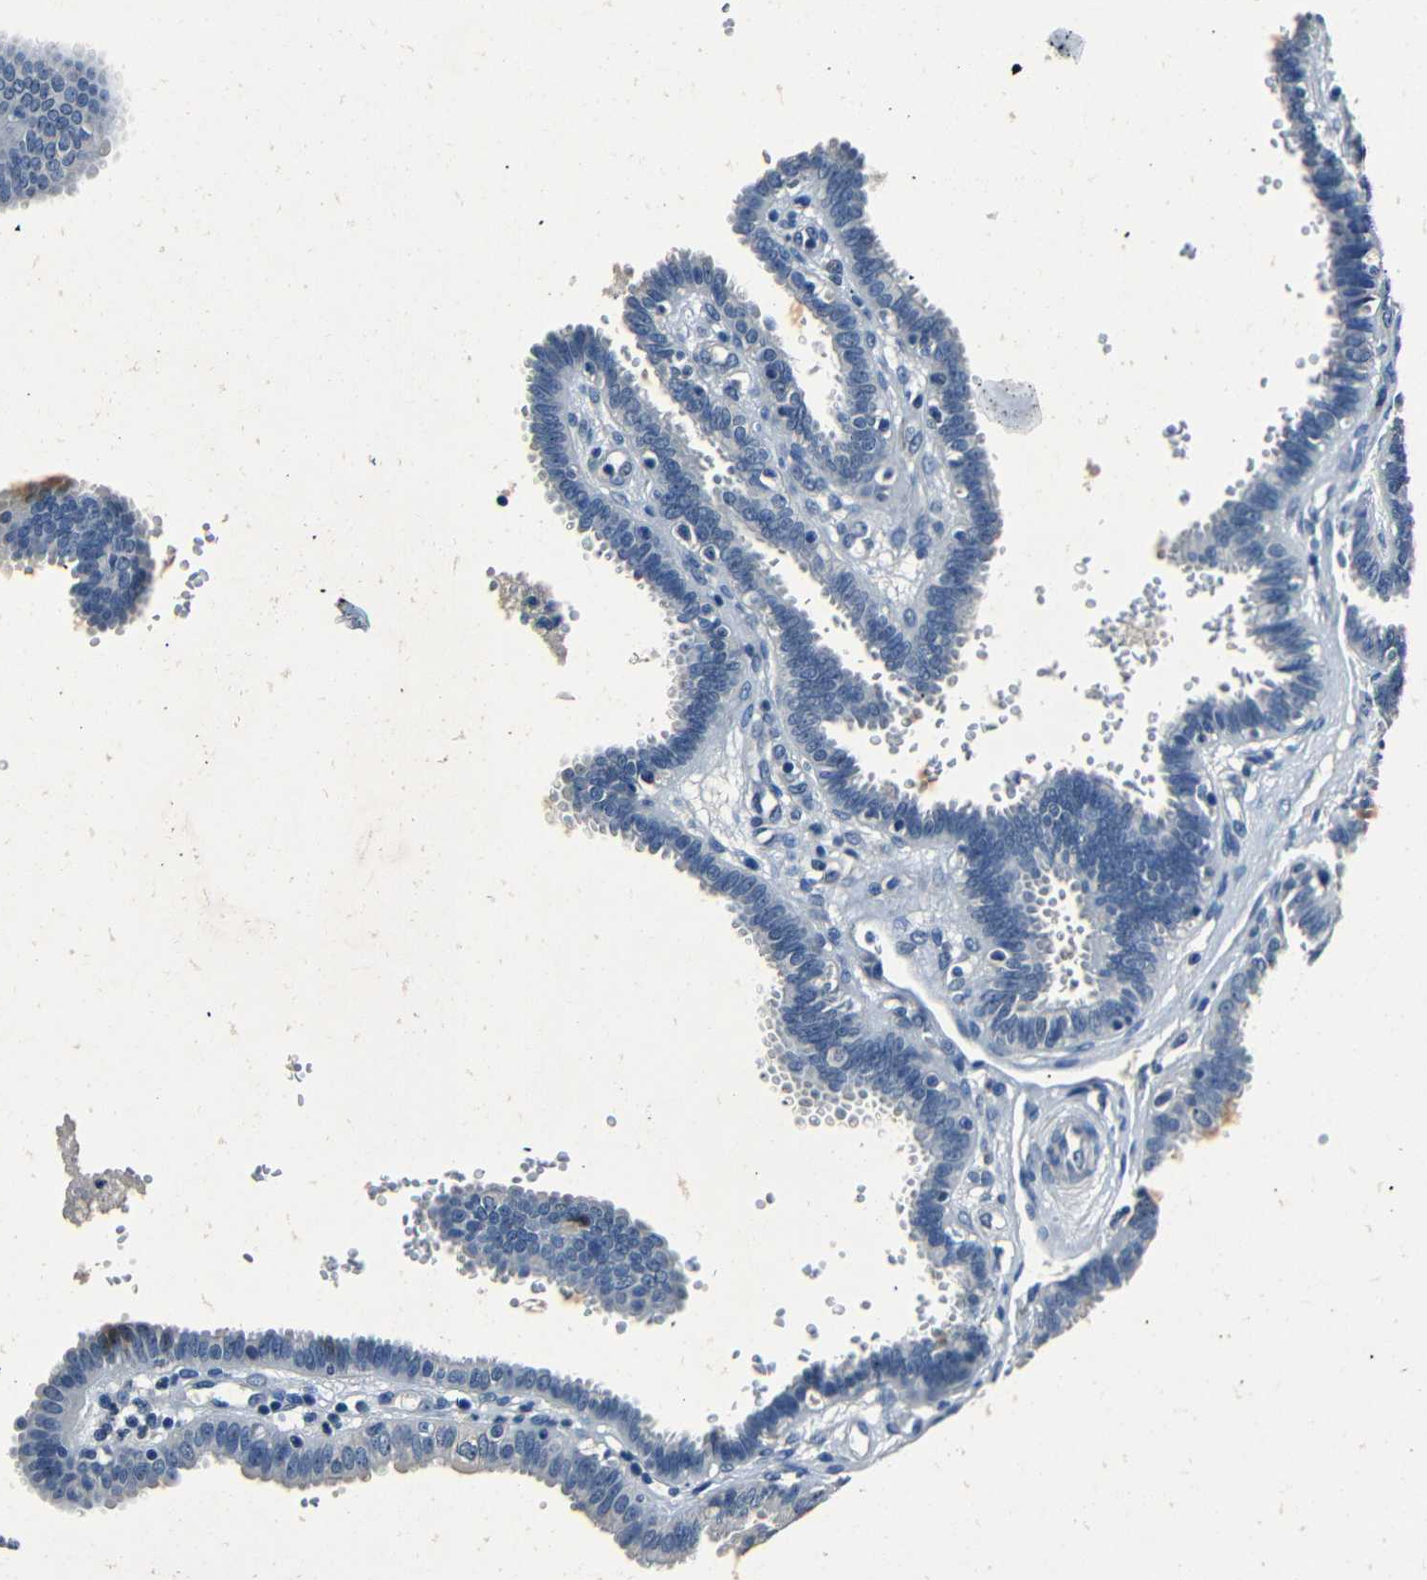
{"staining": {"intensity": "negative", "quantity": "none", "location": "none"}, "tissue": "fallopian tube", "cell_type": "Glandular cells", "image_type": "normal", "snomed": [{"axis": "morphology", "description": "Normal tissue, NOS"}, {"axis": "topography", "description": "Fallopian tube"}], "caption": "Unremarkable fallopian tube was stained to show a protein in brown. There is no significant positivity in glandular cells.", "gene": "NCMAP", "patient": {"sex": "female", "age": 32}}